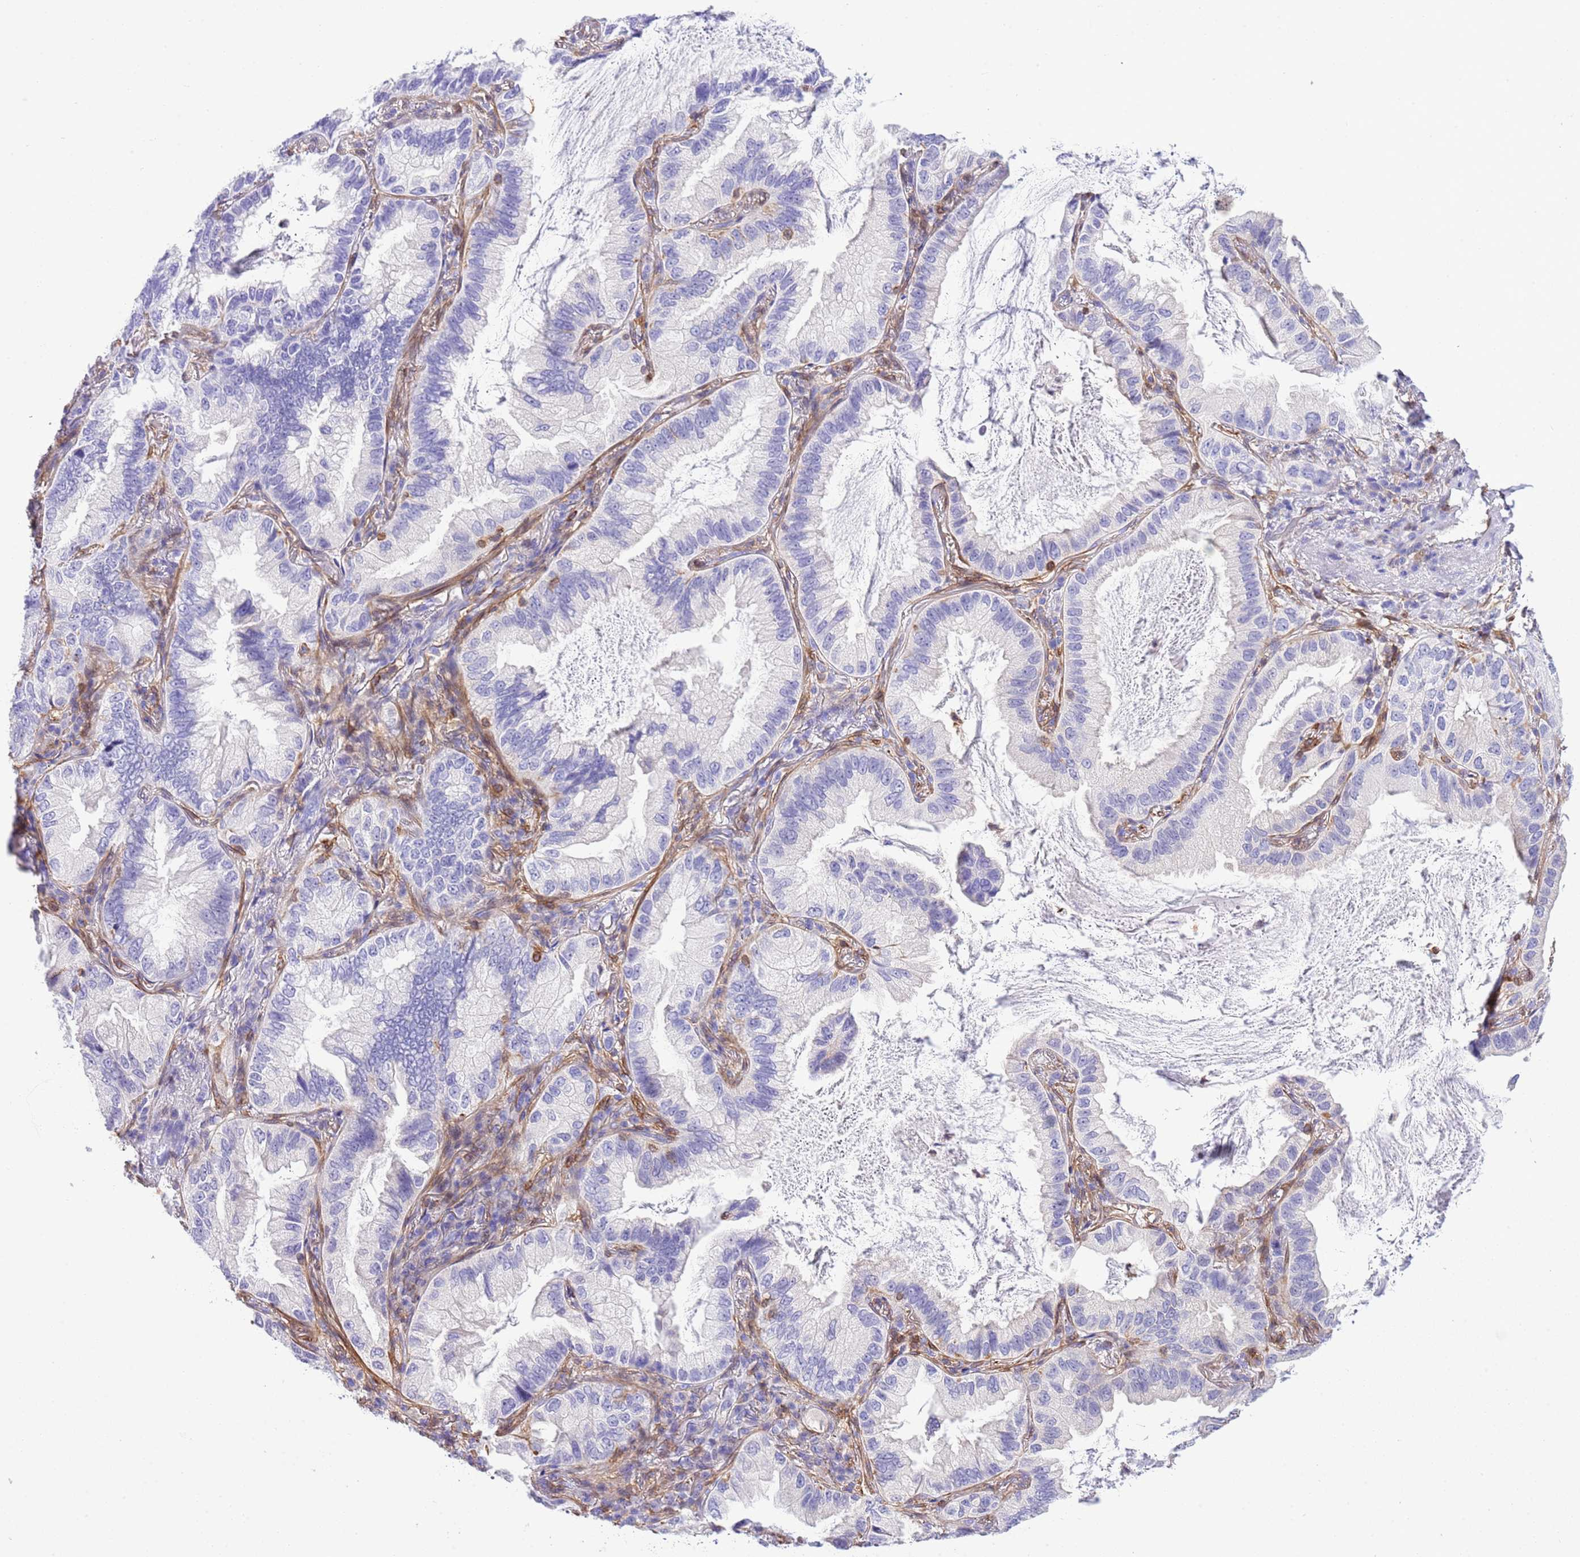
{"staining": {"intensity": "negative", "quantity": "none", "location": "none"}, "tissue": "lung cancer", "cell_type": "Tumor cells", "image_type": "cancer", "snomed": [{"axis": "morphology", "description": "Adenocarcinoma, NOS"}, {"axis": "topography", "description": "Lung"}], "caption": "A histopathology image of lung adenocarcinoma stained for a protein exhibits no brown staining in tumor cells.", "gene": "CNN2", "patient": {"sex": "female", "age": 69}}